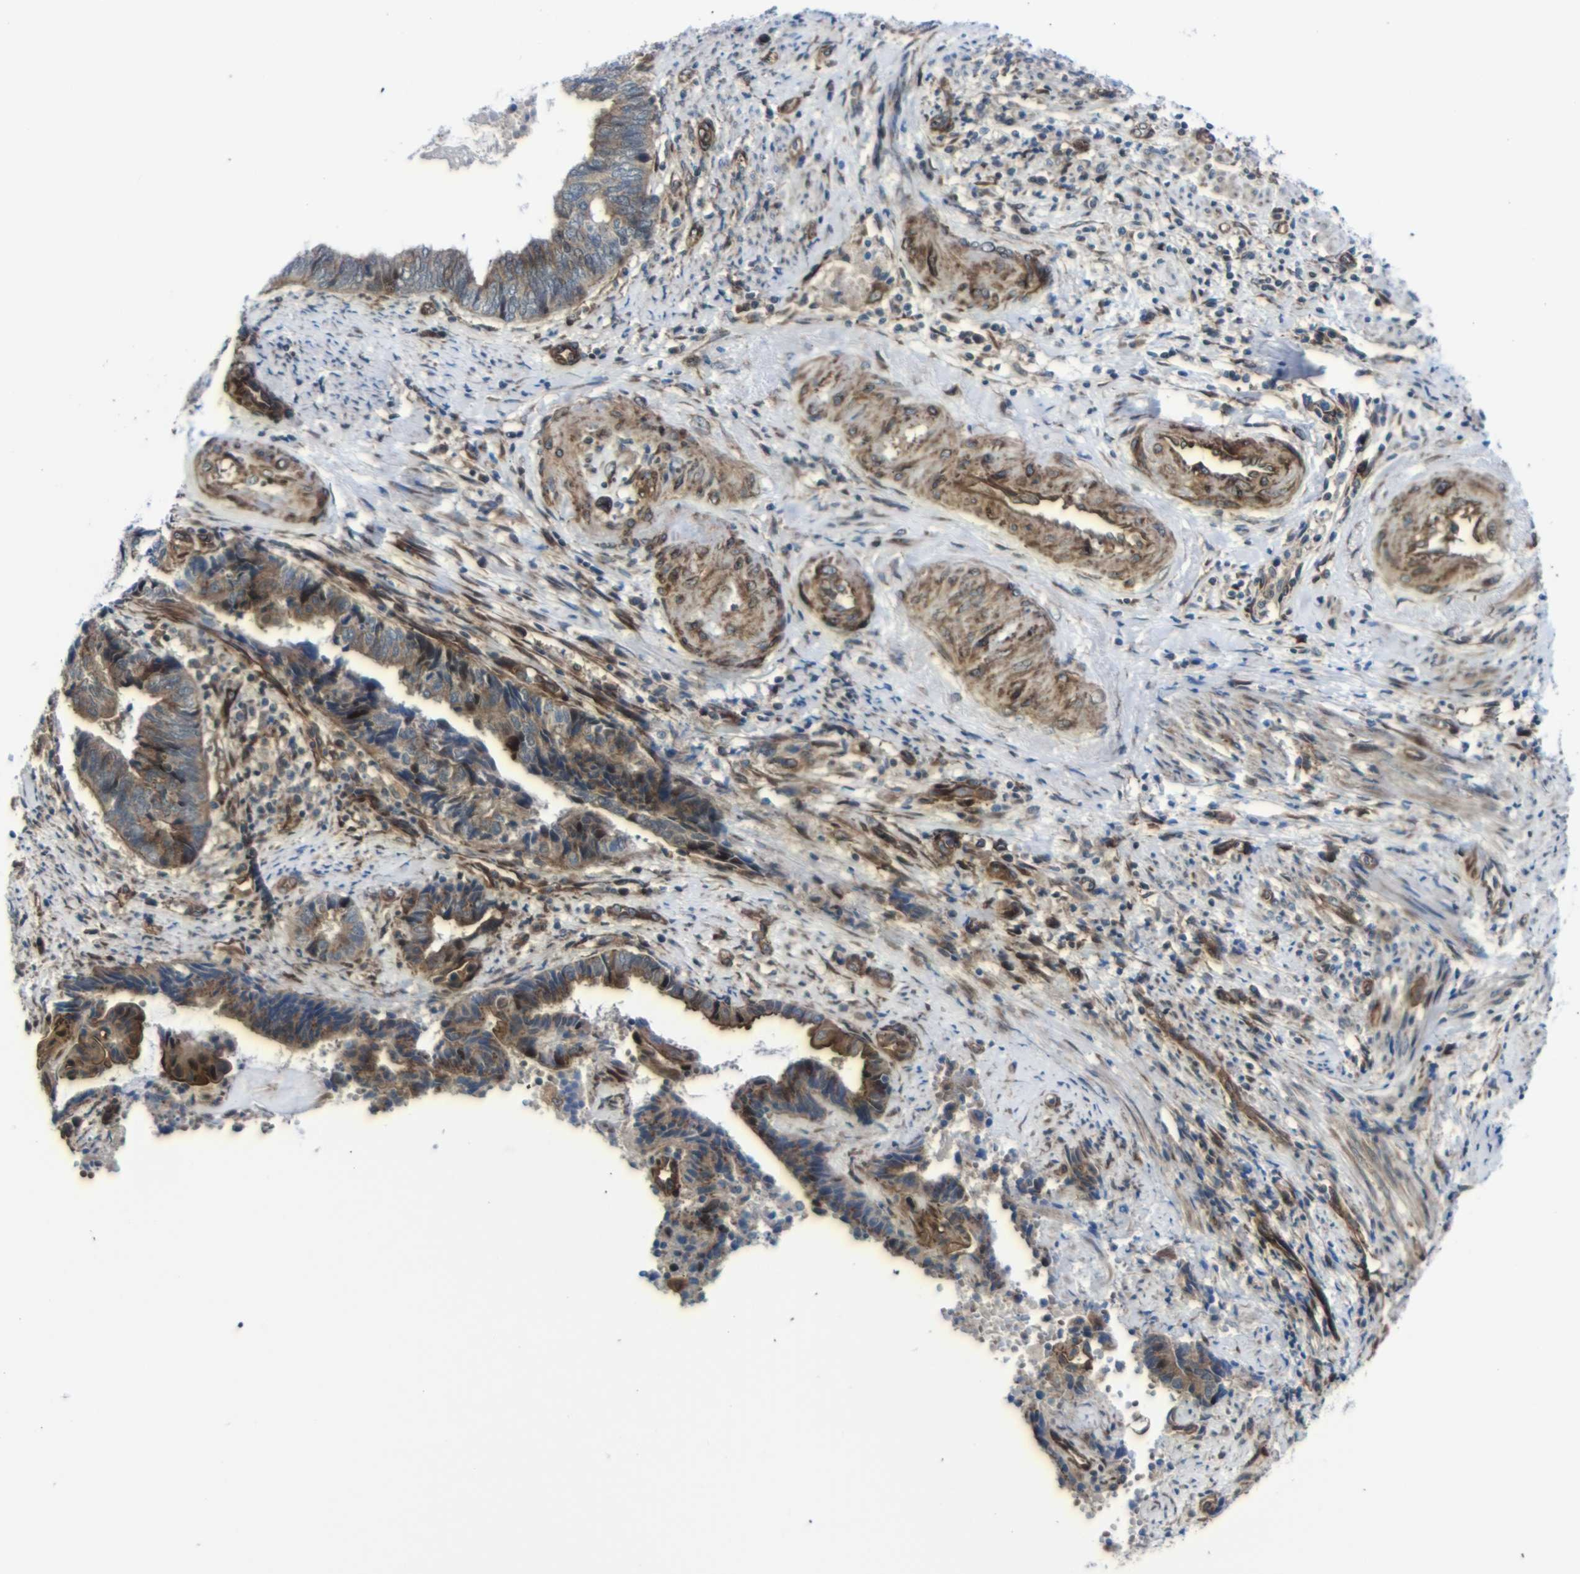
{"staining": {"intensity": "moderate", "quantity": ">75%", "location": "cytoplasmic/membranous,nuclear"}, "tissue": "endometrial cancer", "cell_type": "Tumor cells", "image_type": "cancer", "snomed": [{"axis": "morphology", "description": "Adenocarcinoma, NOS"}, {"axis": "topography", "description": "Uterus"}, {"axis": "topography", "description": "Endometrium"}], "caption": "Endometrial adenocarcinoma was stained to show a protein in brown. There is medium levels of moderate cytoplasmic/membranous and nuclear staining in approximately >75% of tumor cells. The staining was performed using DAB to visualize the protein expression in brown, while the nuclei were stained in blue with hematoxylin (Magnification: 20x).", "gene": "PARP14", "patient": {"sex": "female", "age": 70}}